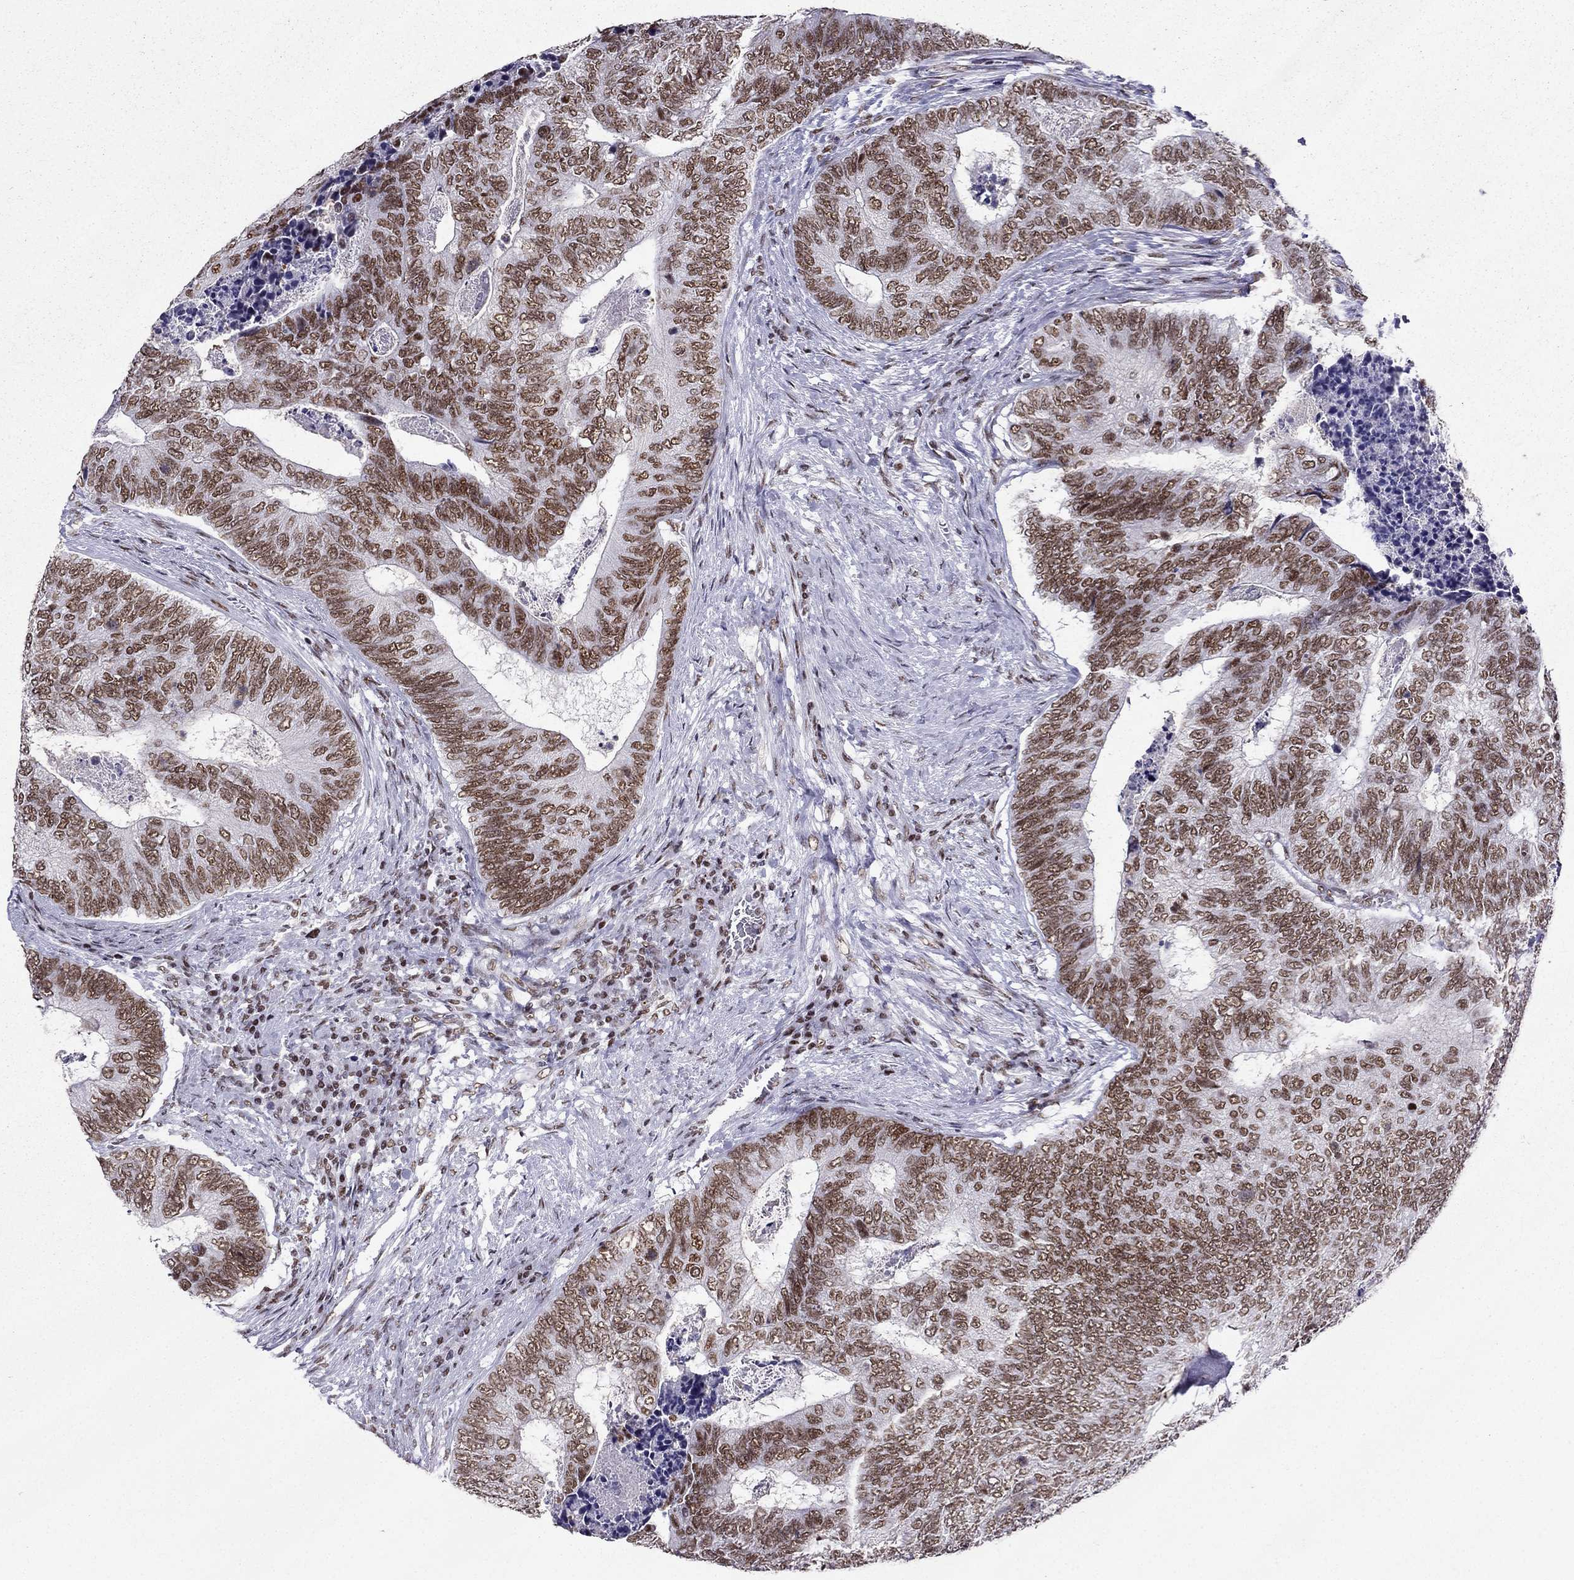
{"staining": {"intensity": "moderate", "quantity": ">75%", "location": "nuclear"}, "tissue": "colorectal cancer", "cell_type": "Tumor cells", "image_type": "cancer", "snomed": [{"axis": "morphology", "description": "Adenocarcinoma, NOS"}, {"axis": "topography", "description": "Colon"}], "caption": "Colorectal cancer stained with immunohistochemistry (IHC) displays moderate nuclear staining in about >75% of tumor cells.", "gene": "ZNF420", "patient": {"sex": "female", "age": 67}}